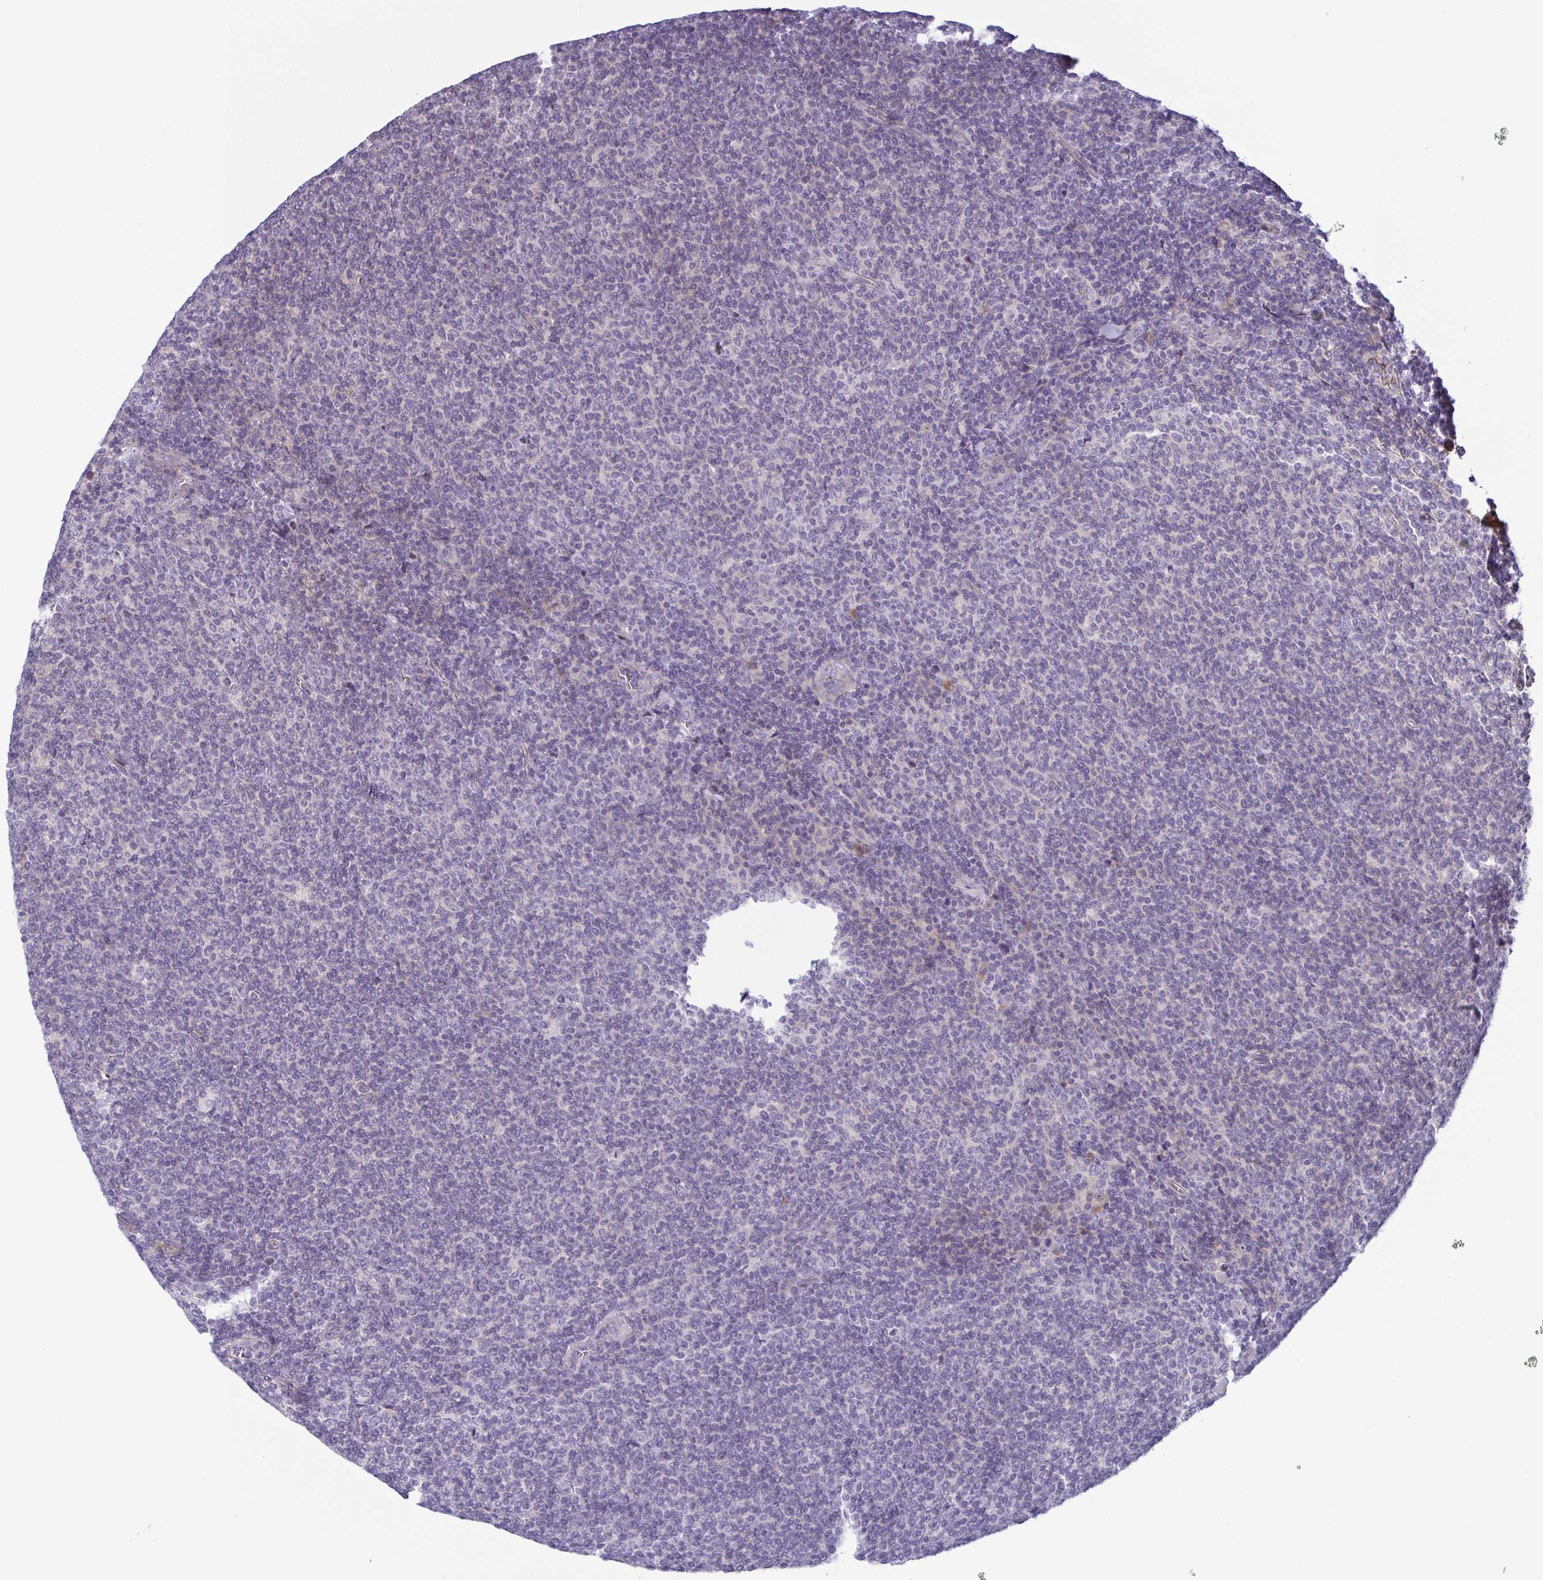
{"staining": {"intensity": "negative", "quantity": "none", "location": "none"}, "tissue": "lymphoma", "cell_type": "Tumor cells", "image_type": "cancer", "snomed": [{"axis": "morphology", "description": "Malignant lymphoma, non-Hodgkin's type, Low grade"}, {"axis": "topography", "description": "Lymph node"}], "caption": "A high-resolution micrograph shows immunohistochemistry staining of lymphoma, which demonstrates no significant positivity in tumor cells.", "gene": "ECM1", "patient": {"sex": "male", "age": 52}}